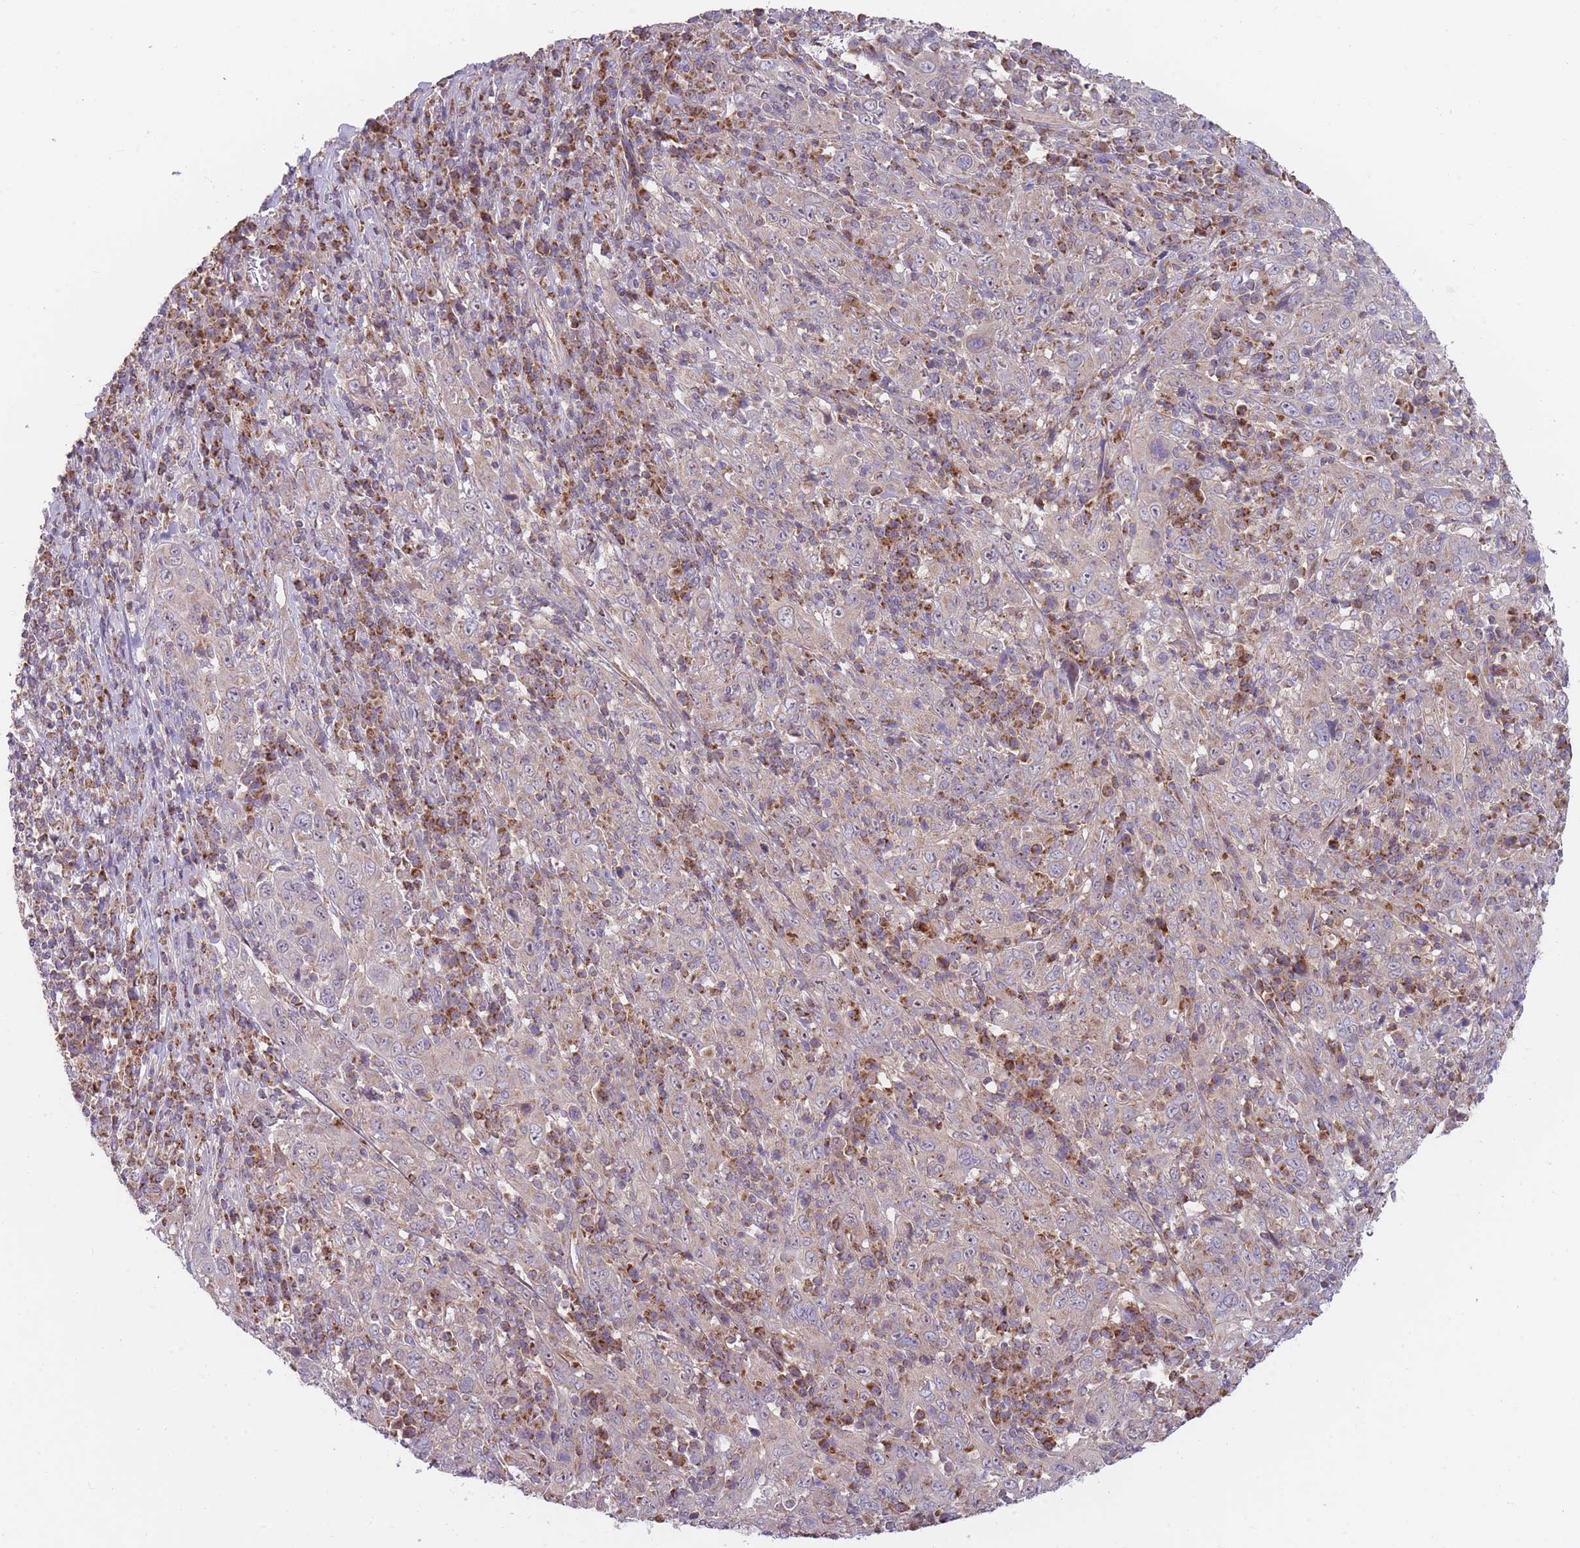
{"staining": {"intensity": "negative", "quantity": "none", "location": "none"}, "tissue": "cervical cancer", "cell_type": "Tumor cells", "image_type": "cancer", "snomed": [{"axis": "morphology", "description": "Squamous cell carcinoma, NOS"}, {"axis": "topography", "description": "Cervix"}], "caption": "Squamous cell carcinoma (cervical) was stained to show a protein in brown. There is no significant expression in tumor cells. (Immunohistochemistry, brightfield microscopy, high magnification).", "gene": "NDUFA9", "patient": {"sex": "female", "age": 46}}